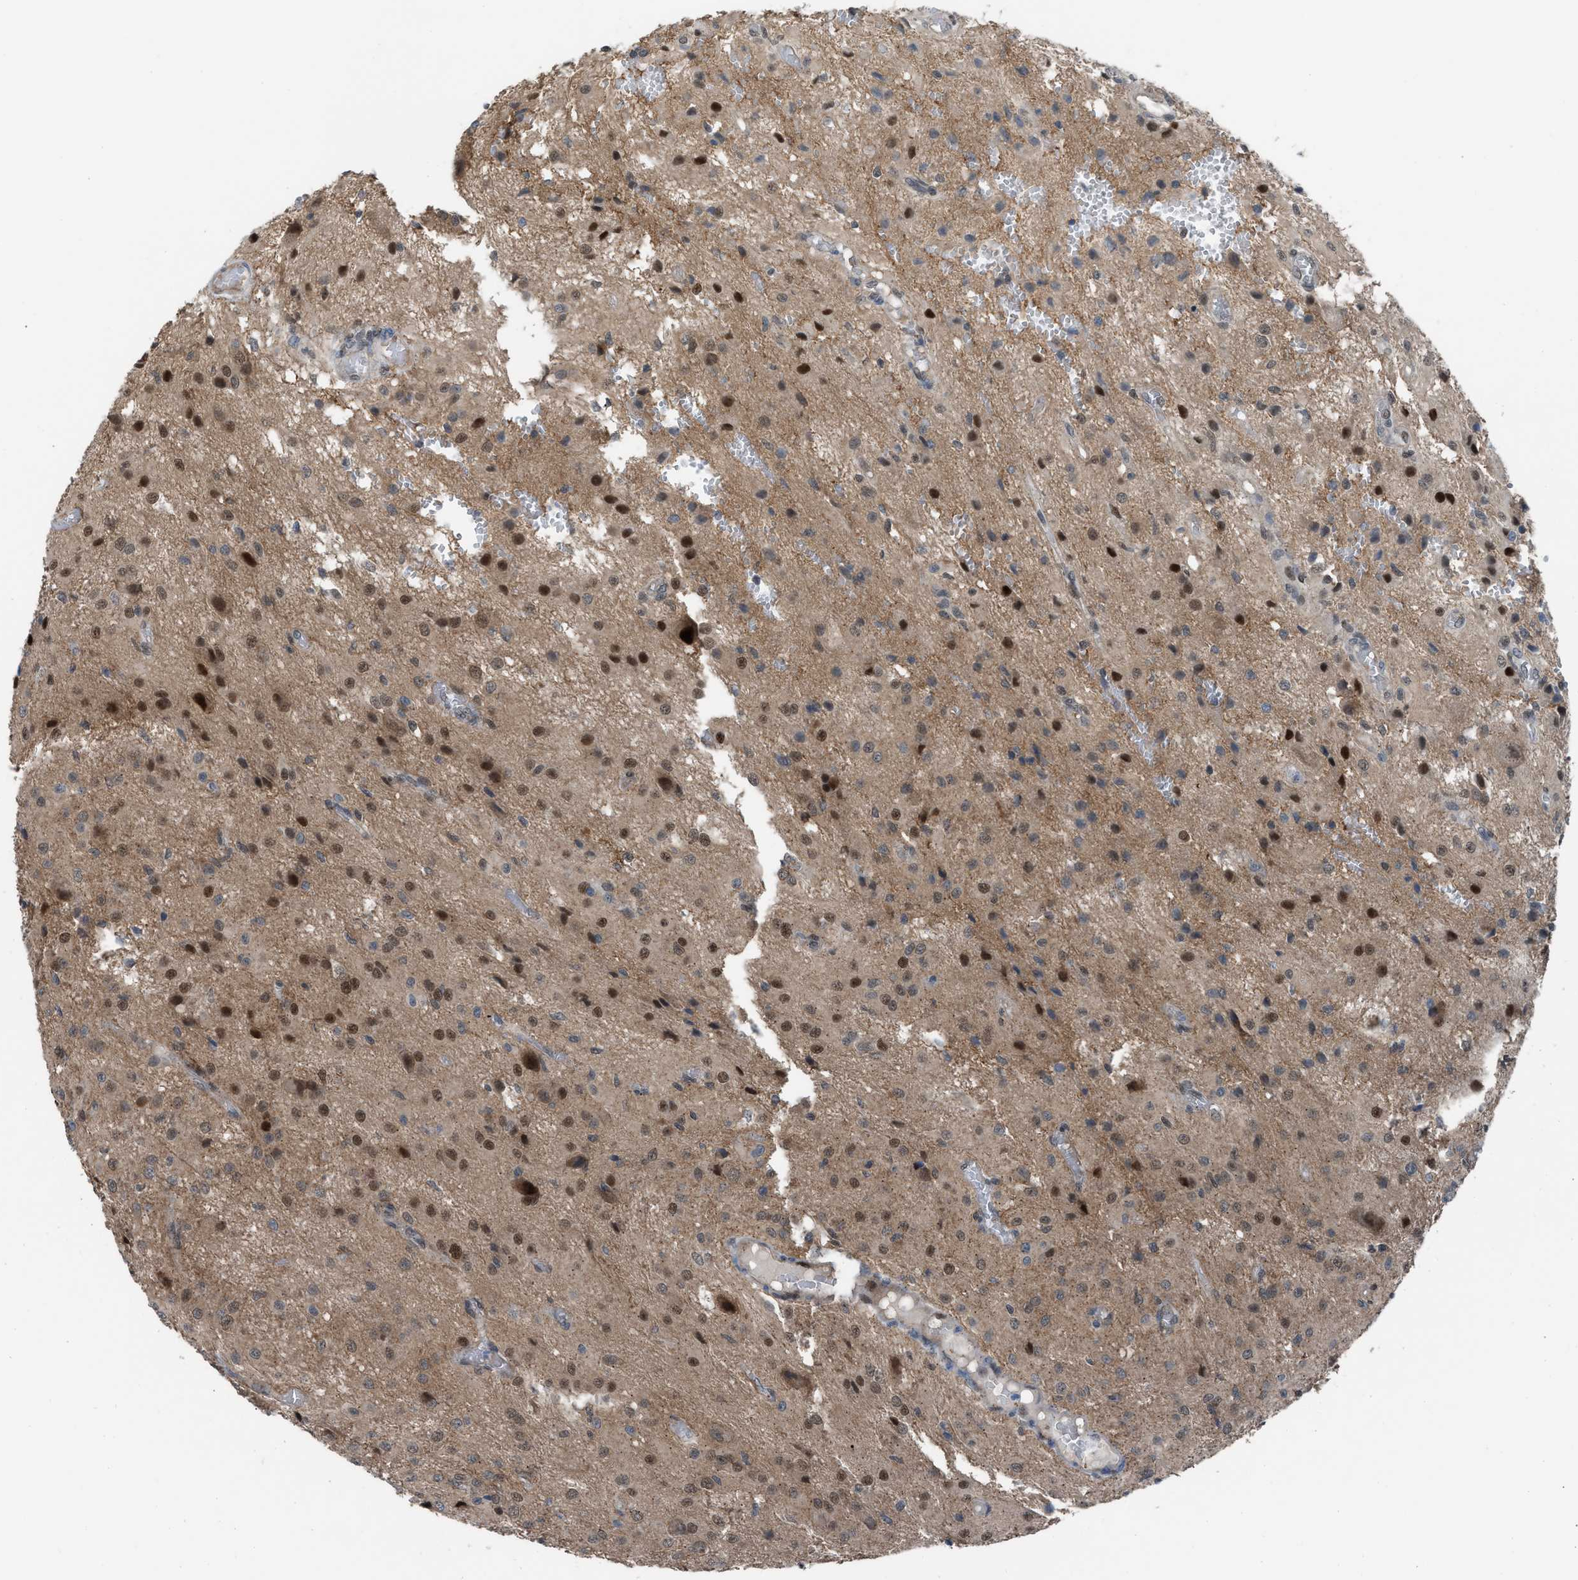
{"staining": {"intensity": "strong", "quantity": "25%-75%", "location": "cytoplasmic/membranous,nuclear"}, "tissue": "glioma", "cell_type": "Tumor cells", "image_type": "cancer", "snomed": [{"axis": "morphology", "description": "Glioma, malignant, High grade"}, {"axis": "topography", "description": "Brain"}], "caption": "Tumor cells show high levels of strong cytoplasmic/membranous and nuclear staining in approximately 25%-75% of cells in malignant glioma (high-grade).", "gene": "CRTC1", "patient": {"sex": "female", "age": 59}}